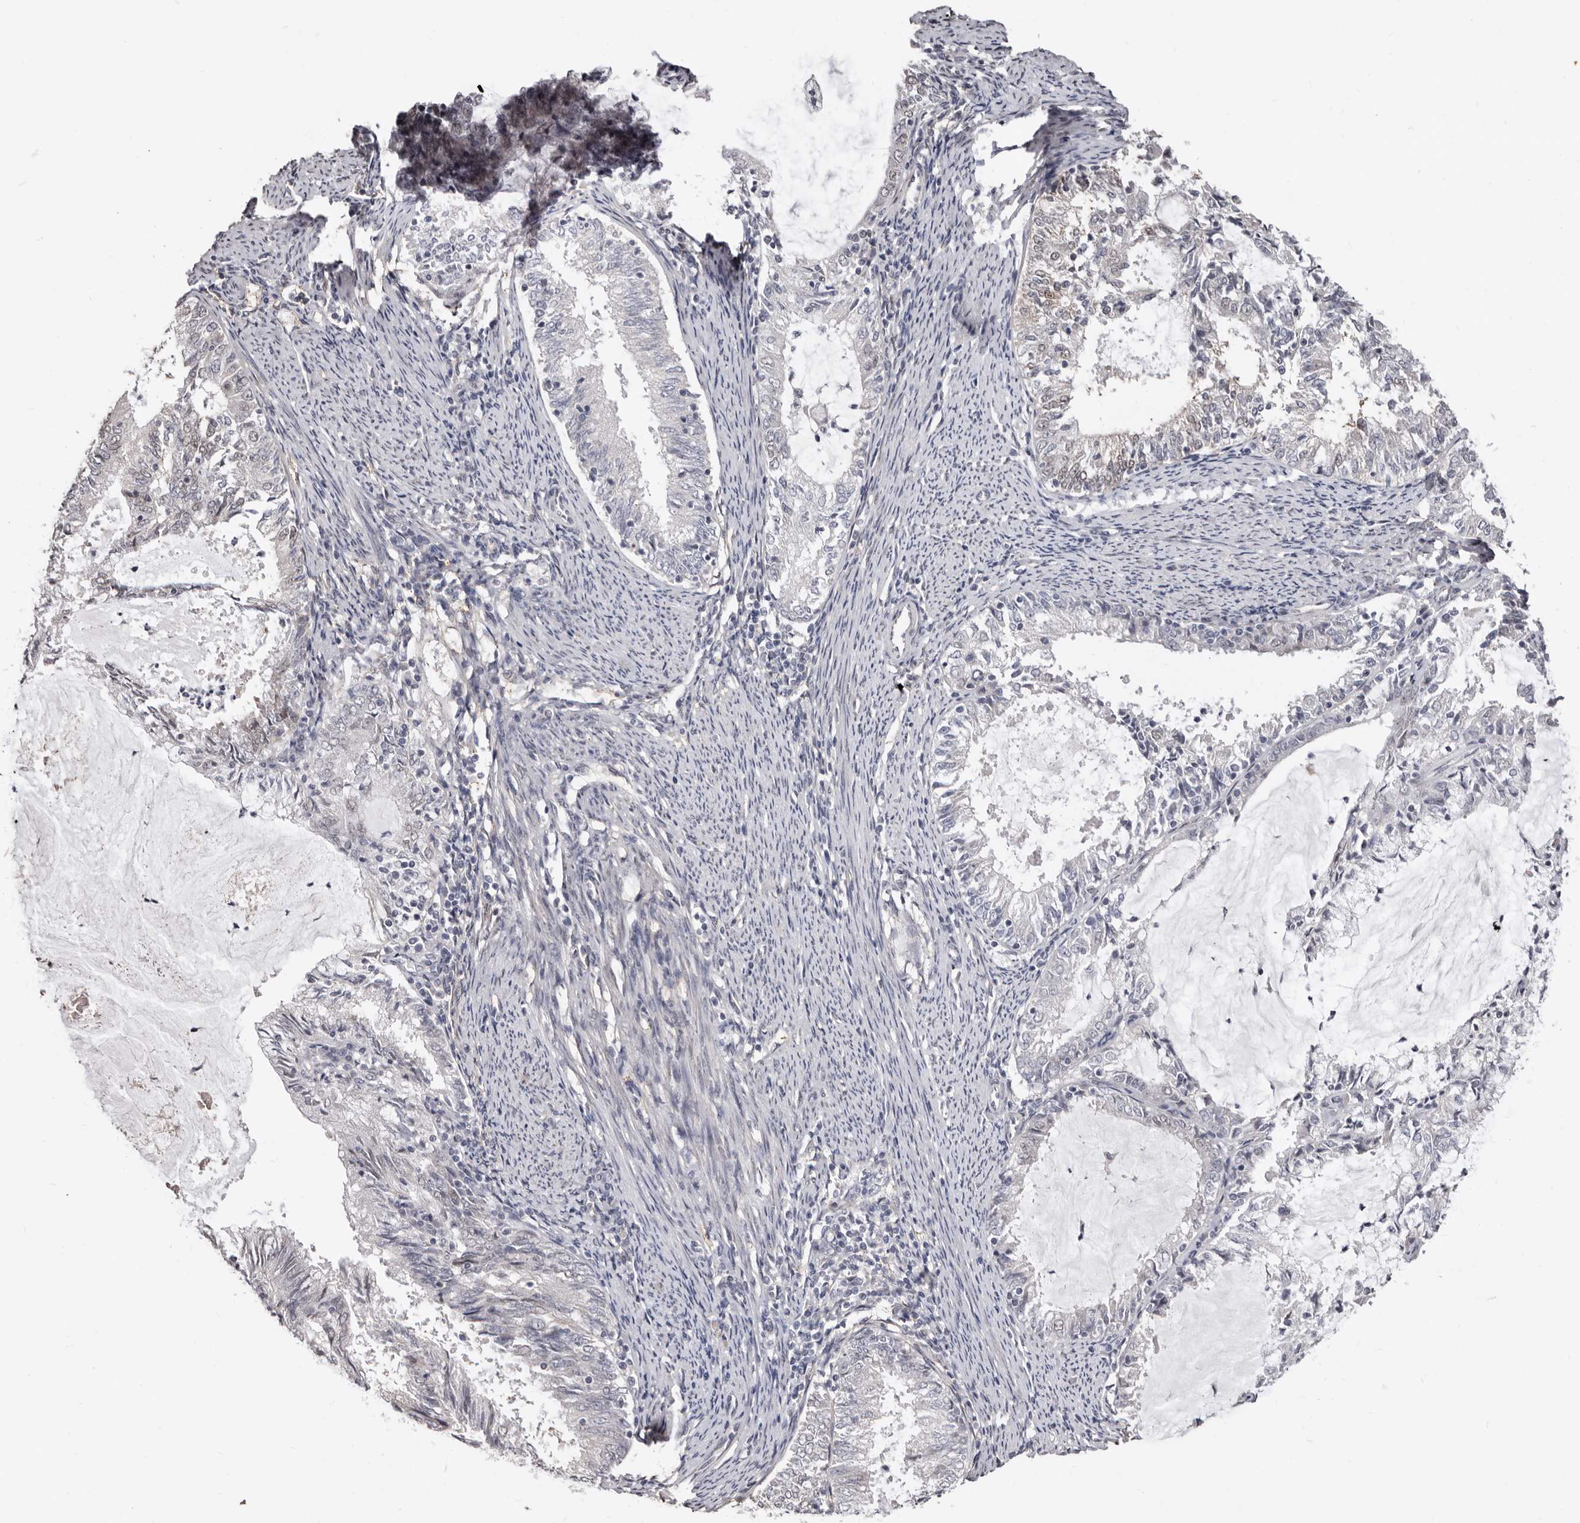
{"staining": {"intensity": "negative", "quantity": "none", "location": "none"}, "tissue": "endometrial cancer", "cell_type": "Tumor cells", "image_type": "cancer", "snomed": [{"axis": "morphology", "description": "Adenocarcinoma, NOS"}, {"axis": "topography", "description": "Endometrium"}], "caption": "IHC of human endometrial adenocarcinoma displays no expression in tumor cells.", "gene": "KHDRBS2", "patient": {"sex": "female", "age": 57}}